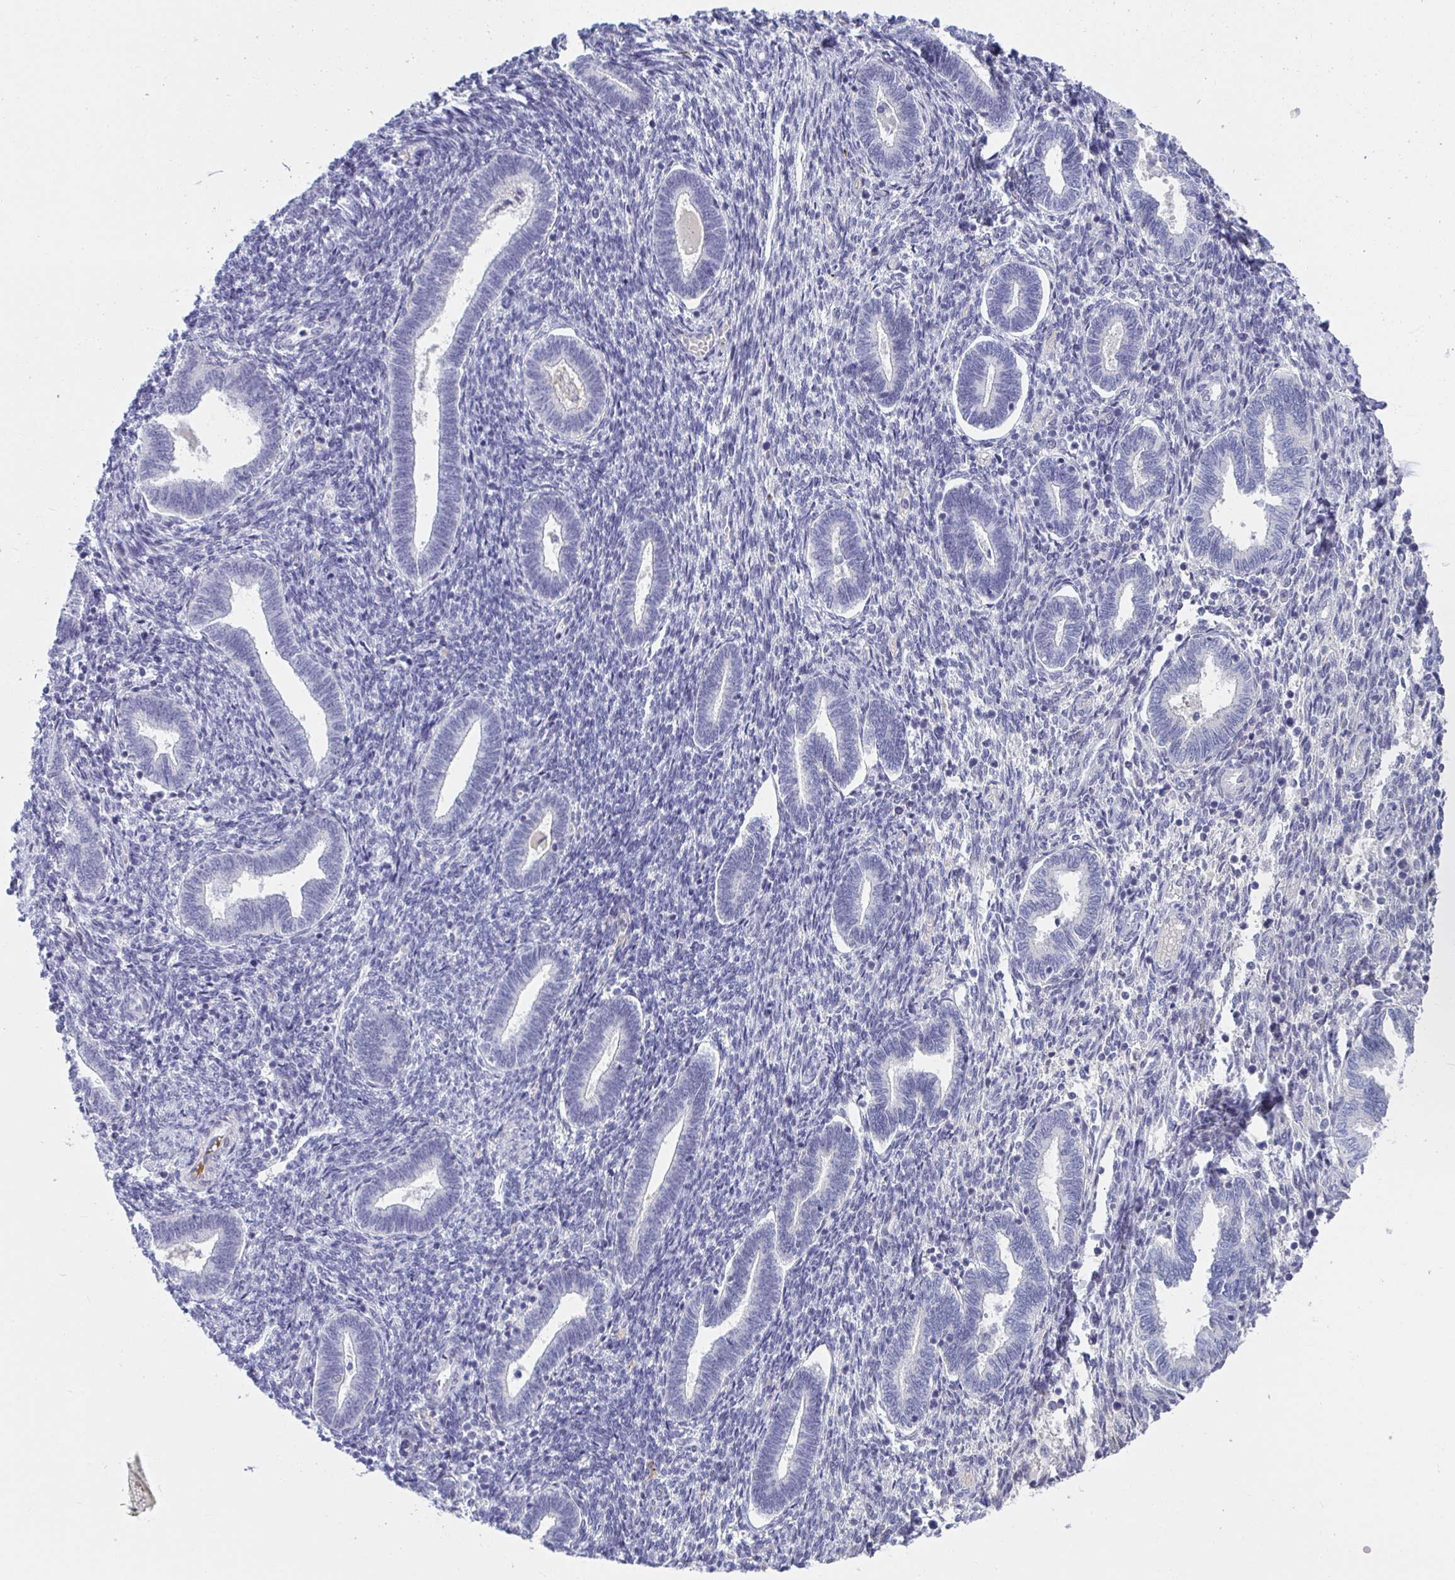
{"staining": {"intensity": "negative", "quantity": "none", "location": "none"}, "tissue": "endometrium", "cell_type": "Cells in endometrial stroma", "image_type": "normal", "snomed": [{"axis": "morphology", "description": "Normal tissue, NOS"}, {"axis": "topography", "description": "Endometrium"}], "caption": "The image exhibits no staining of cells in endometrial stroma in normal endometrium. (Immunohistochemistry, brightfield microscopy, high magnification).", "gene": "NPY", "patient": {"sex": "female", "age": 42}}